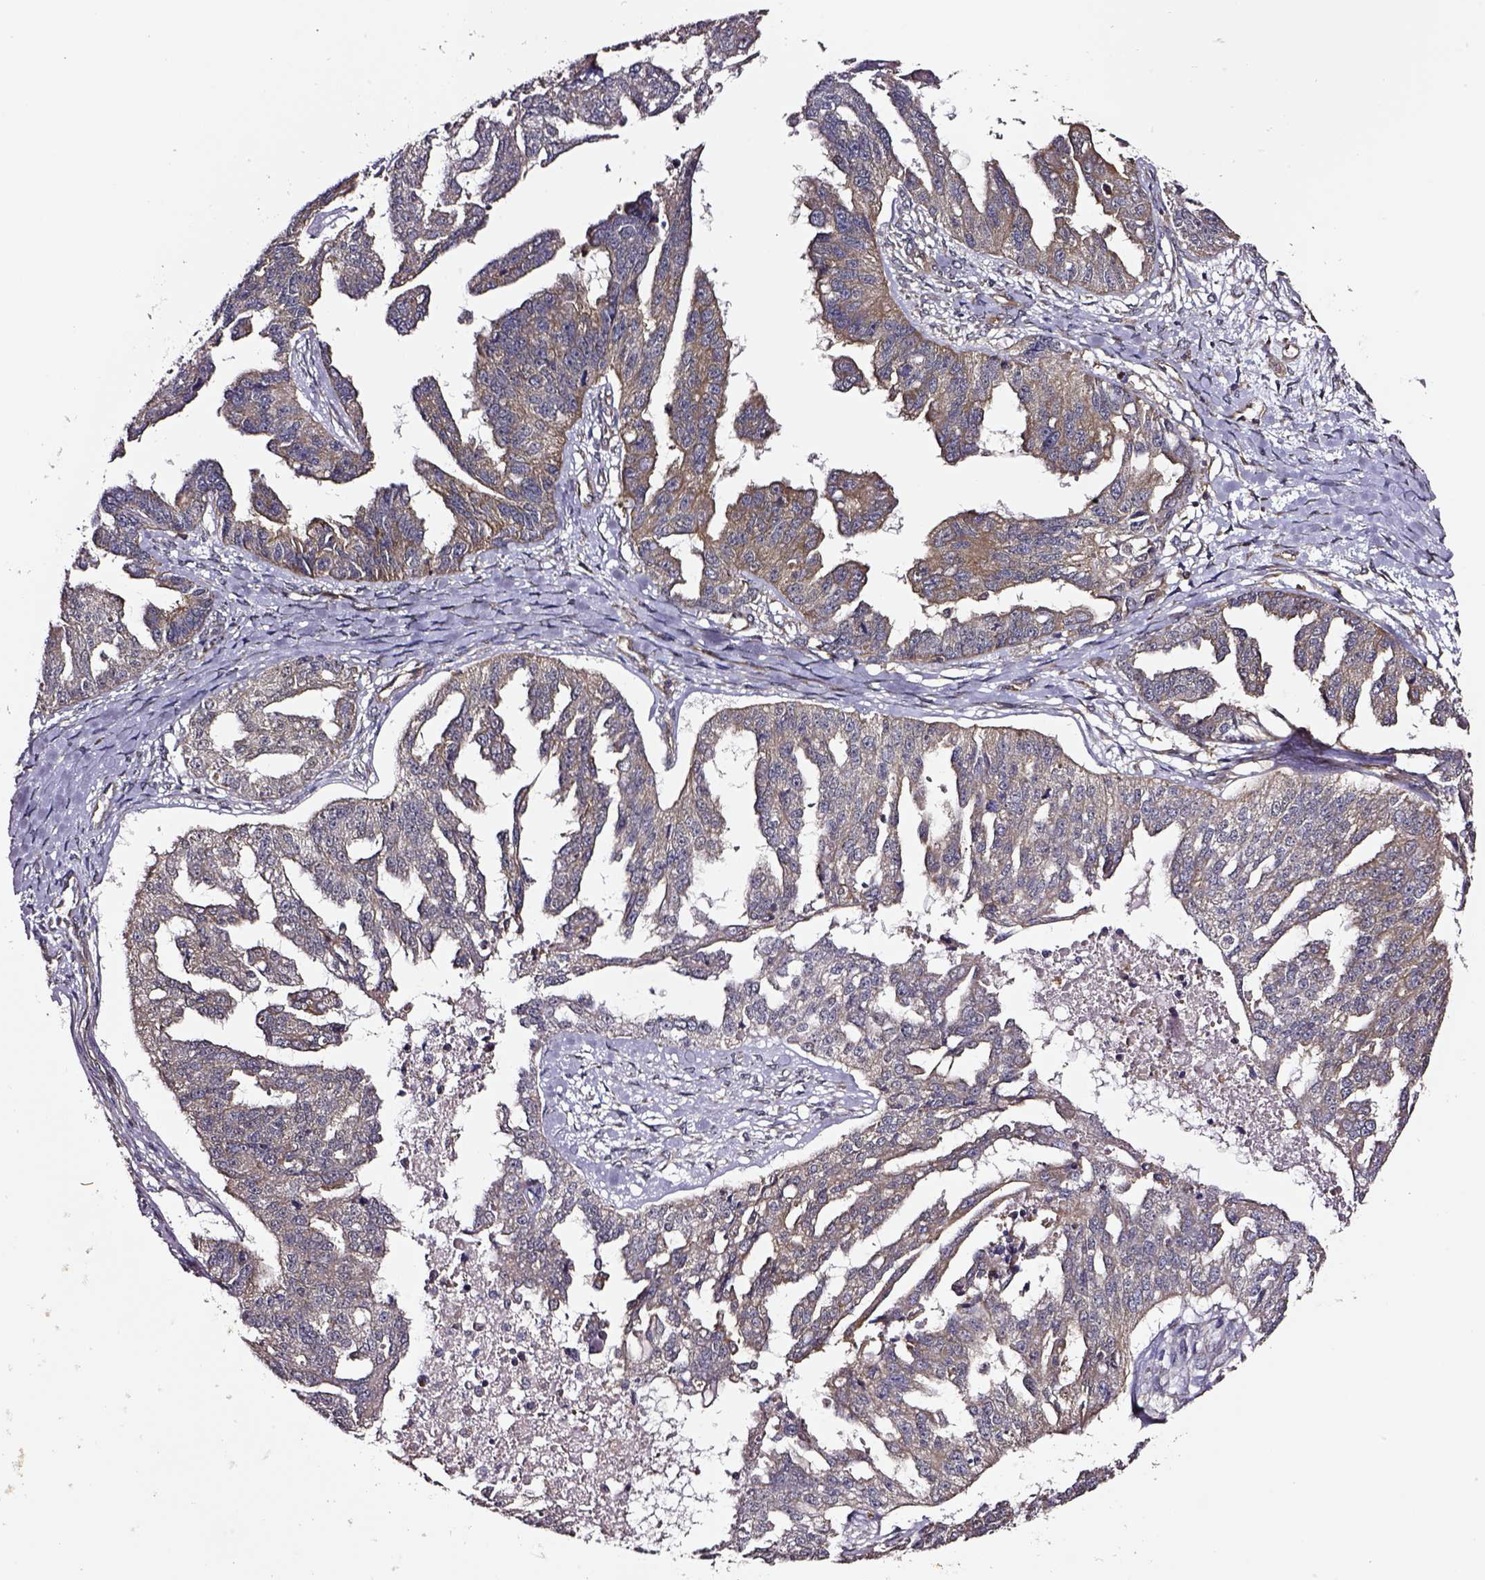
{"staining": {"intensity": "moderate", "quantity": "25%-75%", "location": "cytoplasmic/membranous"}, "tissue": "ovarian cancer", "cell_type": "Tumor cells", "image_type": "cancer", "snomed": [{"axis": "morphology", "description": "Cystadenocarcinoma, serous, NOS"}, {"axis": "topography", "description": "Ovary"}], "caption": "Protein expression analysis of ovarian cancer reveals moderate cytoplasmic/membranous positivity in approximately 25%-75% of tumor cells.", "gene": "RASSF5", "patient": {"sex": "female", "age": 58}}